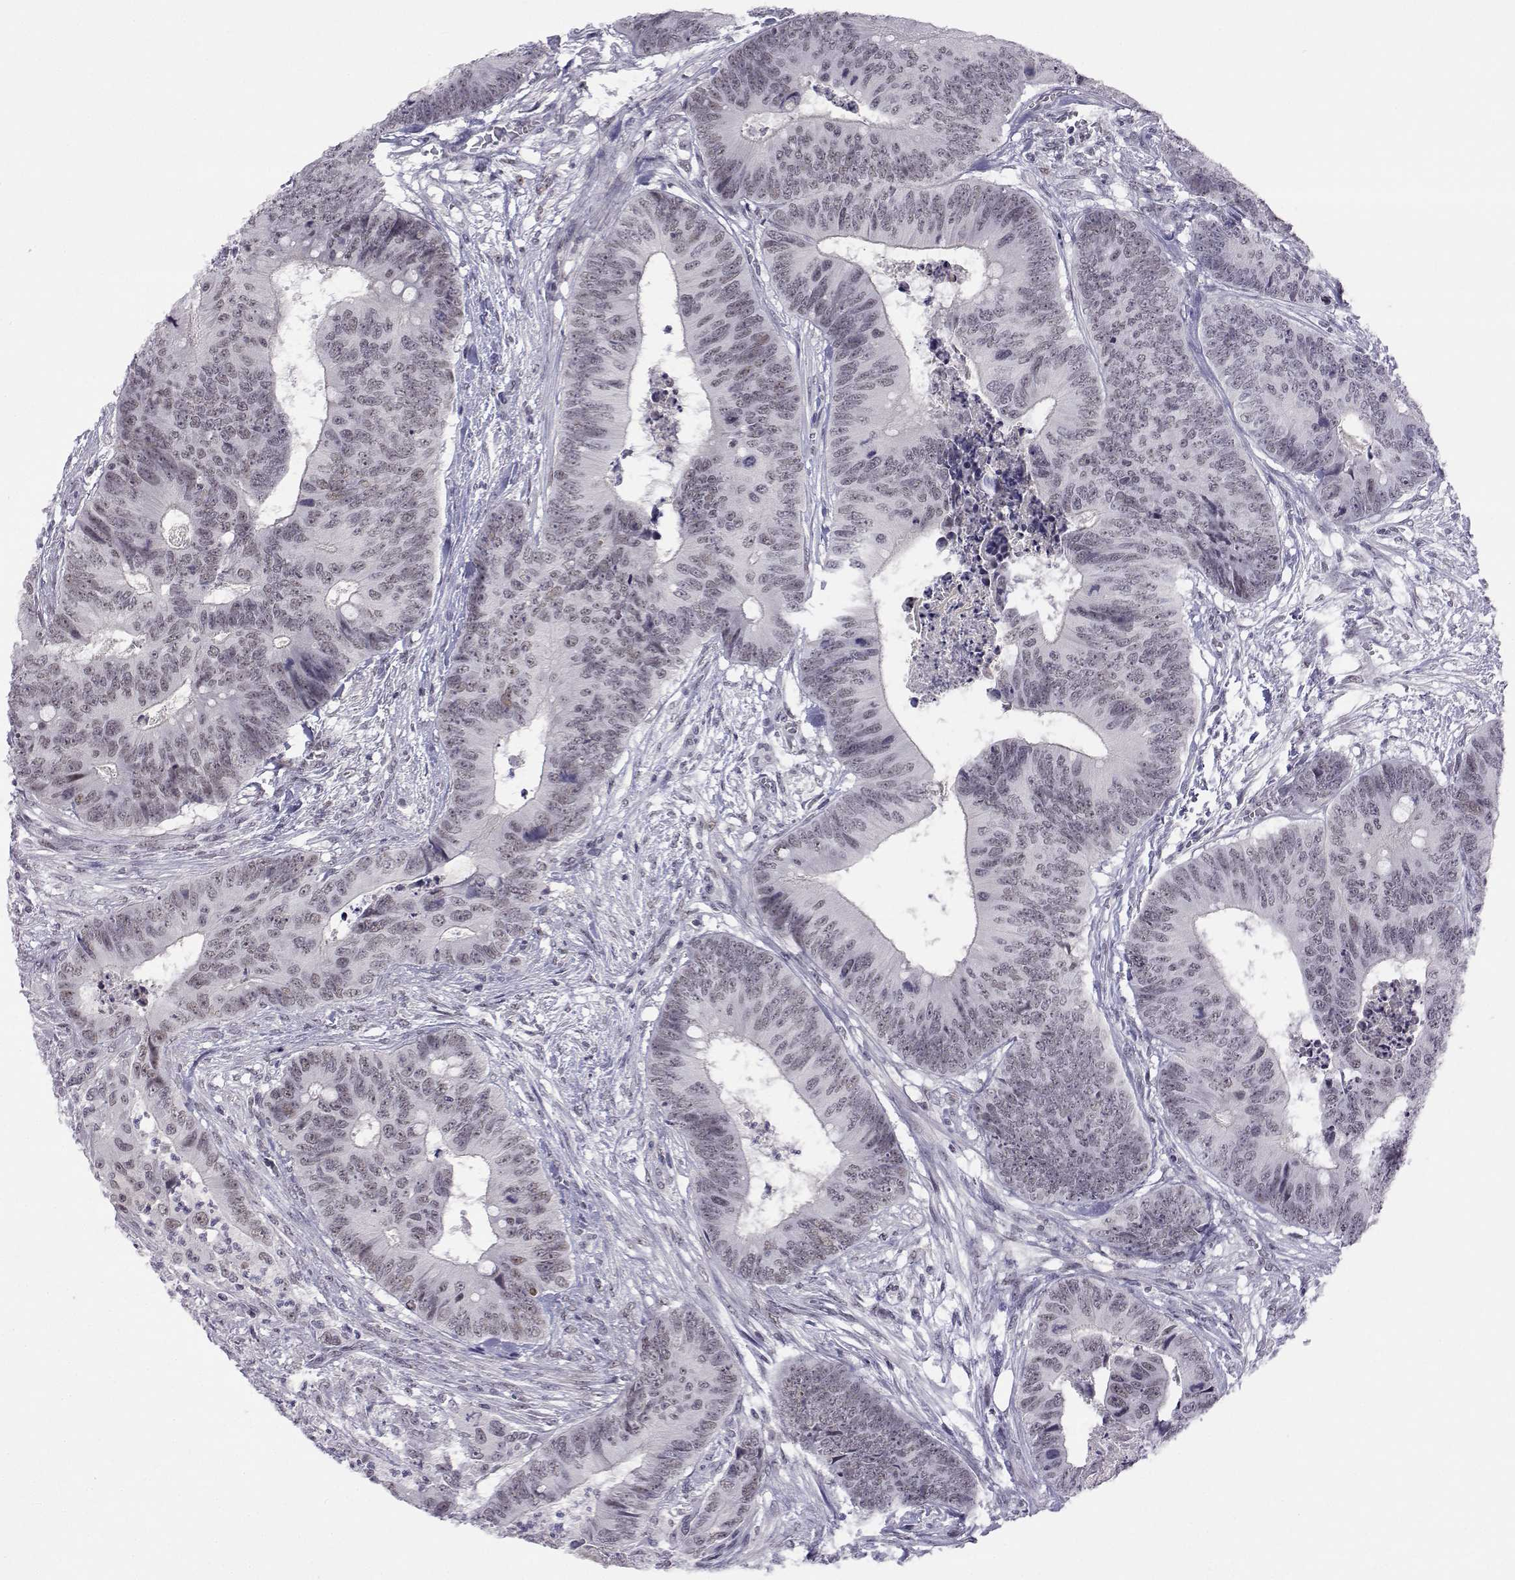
{"staining": {"intensity": "negative", "quantity": "none", "location": "none"}, "tissue": "colorectal cancer", "cell_type": "Tumor cells", "image_type": "cancer", "snomed": [{"axis": "morphology", "description": "Adenocarcinoma, NOS"}, {"axis": "topography", "description": "Colon"}], "caption": "Tumor cells show no significant protein staining in colorectal adenocarcinoma.", "gene": "MED26", "patient": {"sex": "male", "age": 84}}